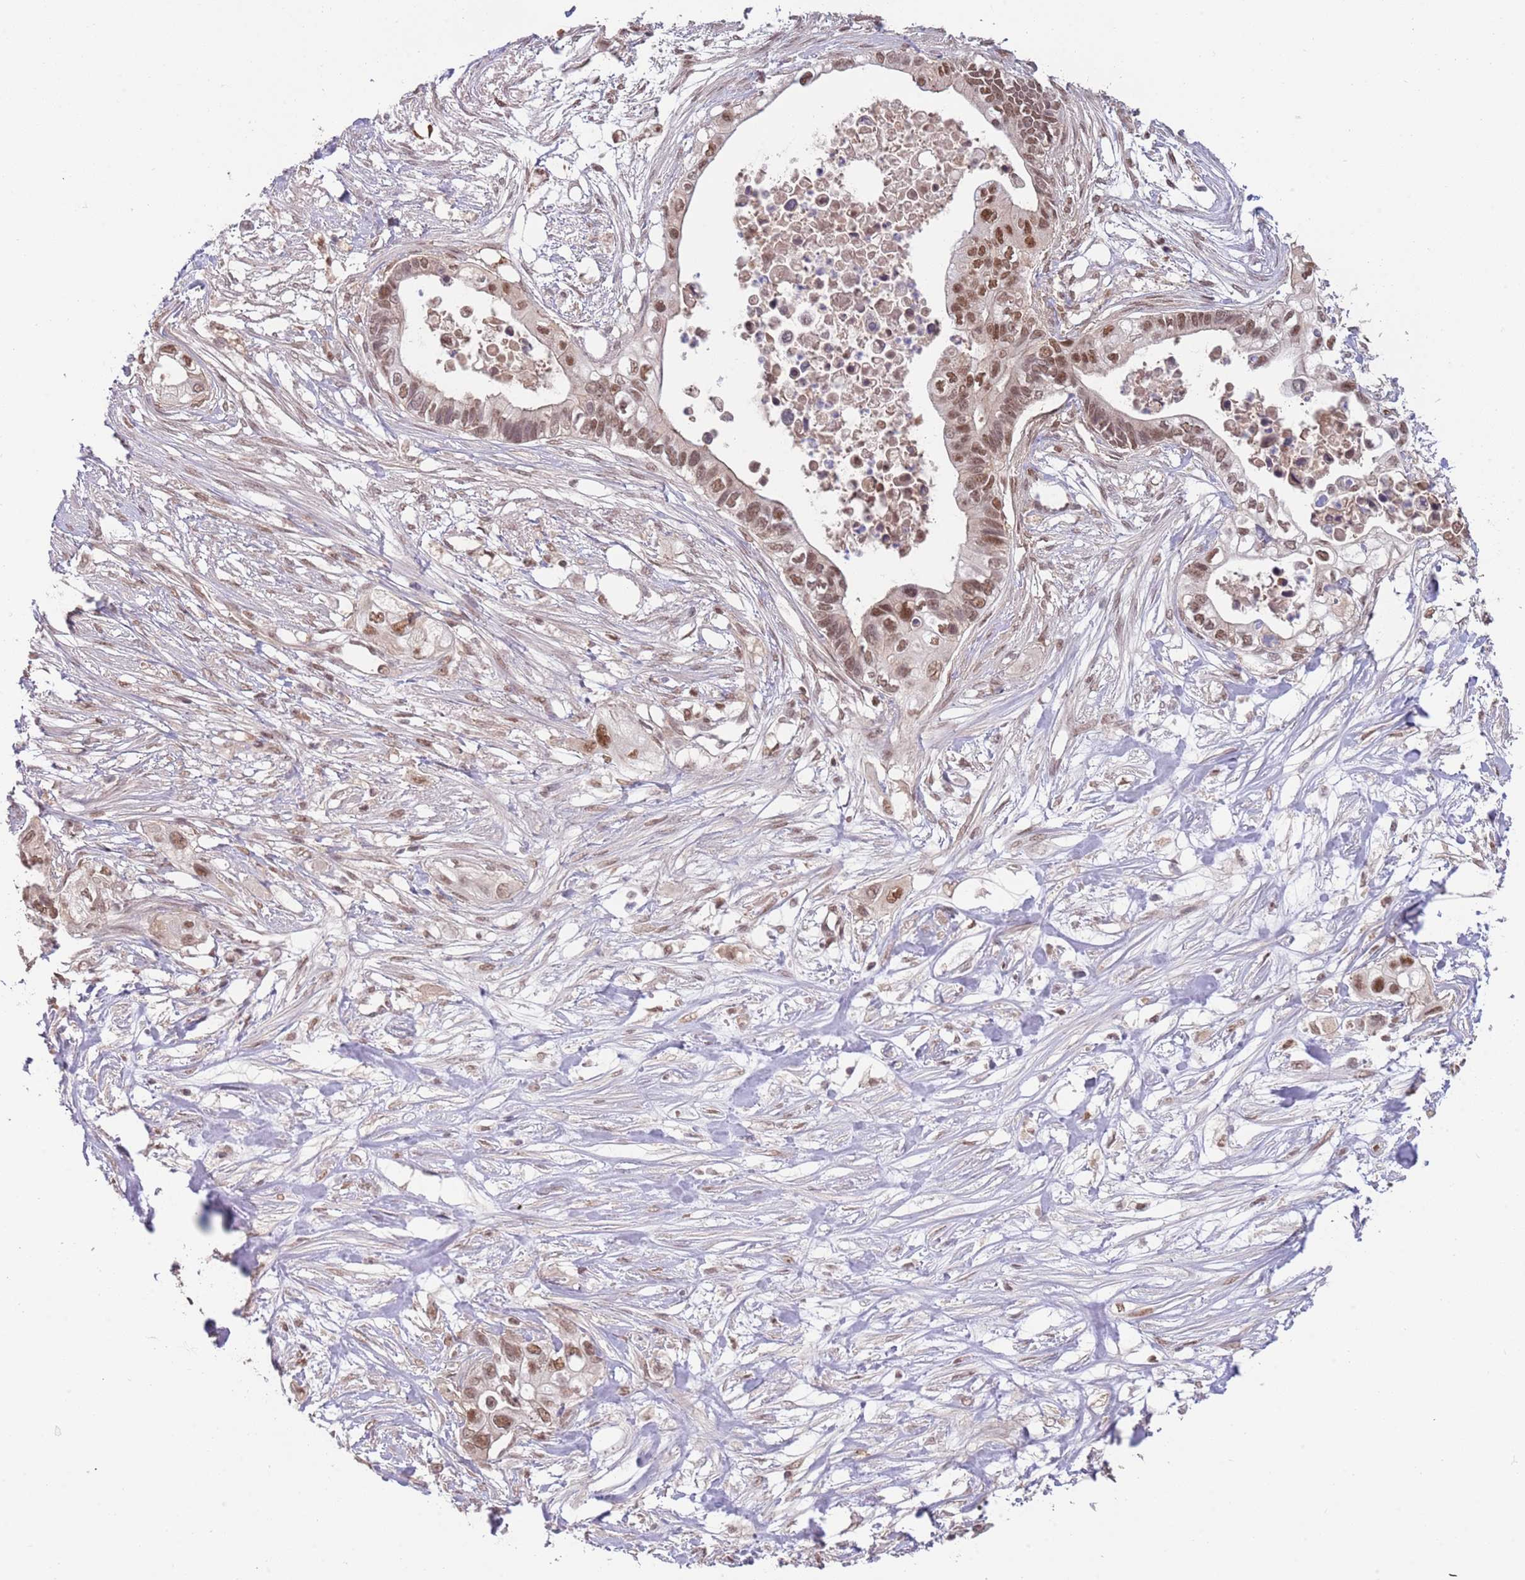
{"staining": {"intensity": "moderate", "quantity": ">75%", "location": "nuclear"}, "tissue": "pancreatic cancer", "cell_type": "Tumor cells", "image_type": "cancer", "snomed": [{"axis": "morphology", "description": "Adenocarcinoma, NOS"}, {"axis": "topography", "description": "Pancreas"}], "caption": "An immunohistochemistry (IHC) micrograph of tumor tissue is shown. Protein staining in brown labels moderate nuclear positivity in pancreatic cancer (adenocarcinoma) within tumor cells.", "gene": "ZBTB7A", "patient": {"sex": "female", "age": 63}}